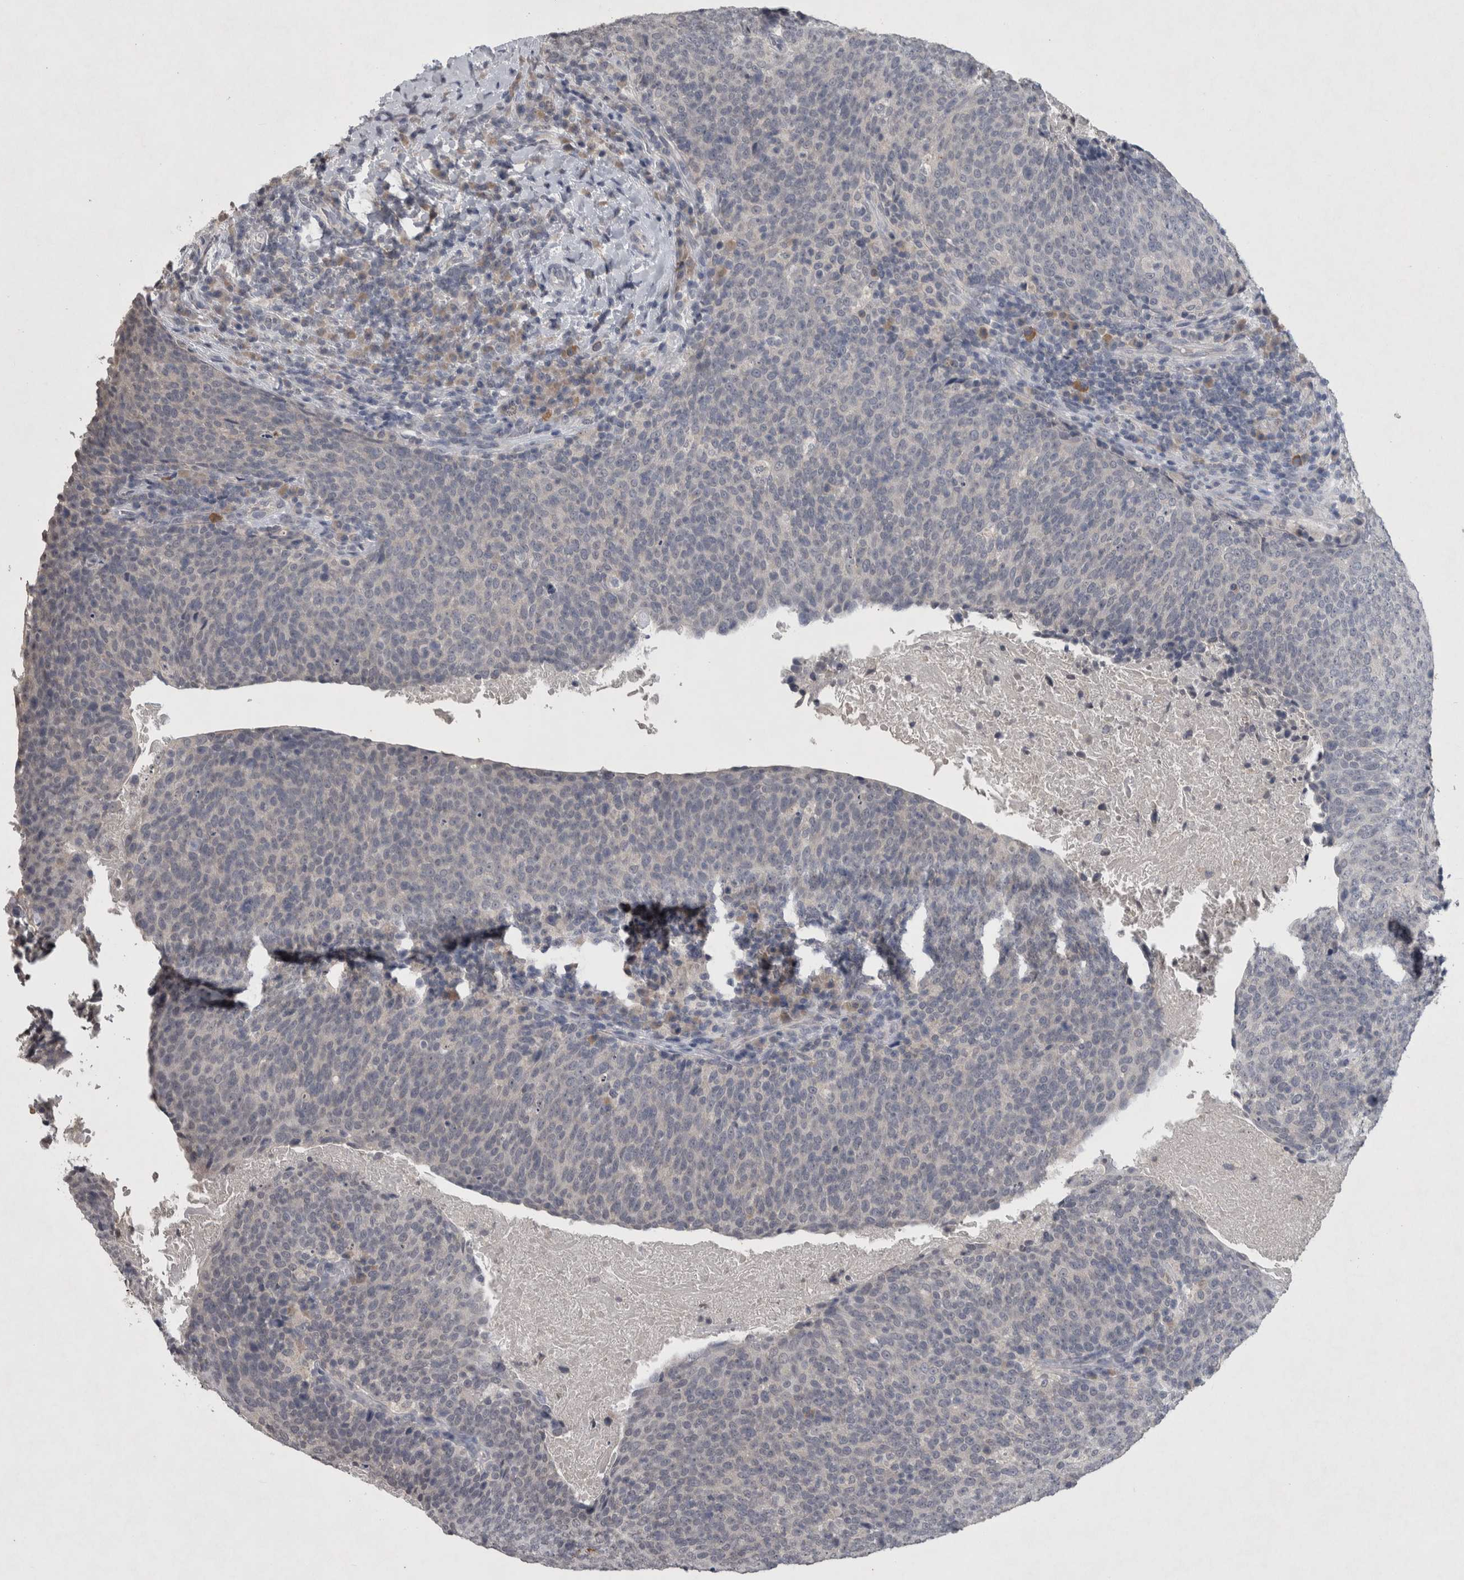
{"staining": {"intensity": "negative", "quantity": "none", "location": "none"}, "tissue": "head and neck cancer", "cell_type": "Tumor cells", "image_type": "cancer", "snomed": [{"axis": "morphology", "description": "Squamous cell carcinoma, NOS"}, {"axis": "morphology", "description": "Squamous cell carcinoma, metastatic, NOS"}, {"axis": "topography", "description": "Lymph node"}, {"axis": "topography", "description": "Head-Neck"}], "caption": "An image of squamous cell carcinoma (head and neck) stained for a protein exhibits no brown staining in tumor cells.", "gene": "WNT7A", "patient": {"sex": "male", "age": 62}}